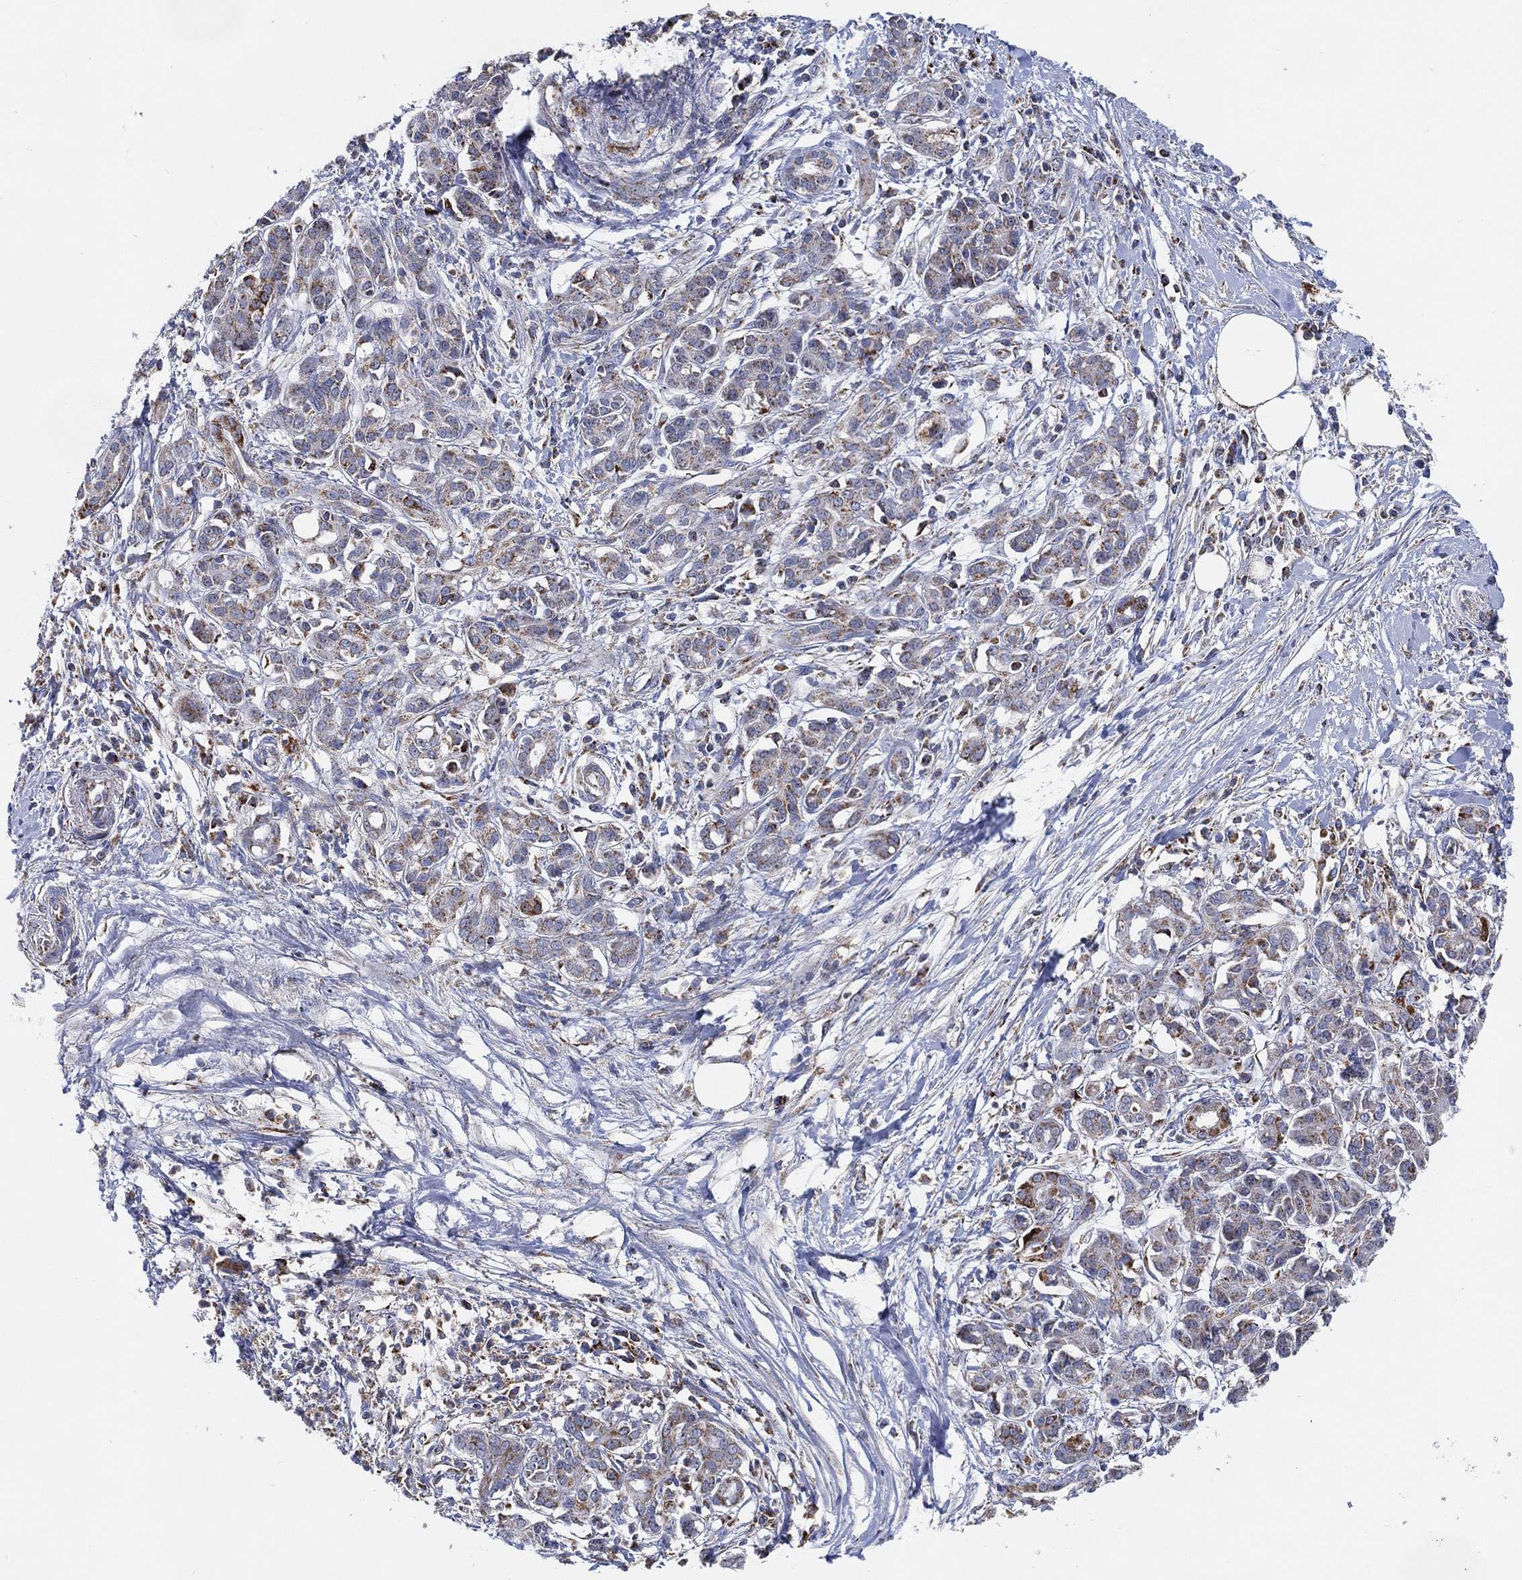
{"staining": {"intensity": "moderate", "quantity": "<25%", "location": "cytoplasmic/membranous"}, "tissue": "pancreatic cancer", "cell_type": "Tumor cells", "image_type": "cancer", "snomed": [{"axis": "morphology", "description": "Adenocarcinoma, NOS"}, {"axis": "topography", "description": "Pancreas"}], "caption": "This image shows pancreatic adenocarcinoma stained with immunohistochemistry to label a protein in brown. The cytoplasmic/membranous of tumor cells show moderate positivity for the protein. Nuclei are counter-stained blue.", "gene": "GCAT", "patient": {"sex": "male", "age": 72}}